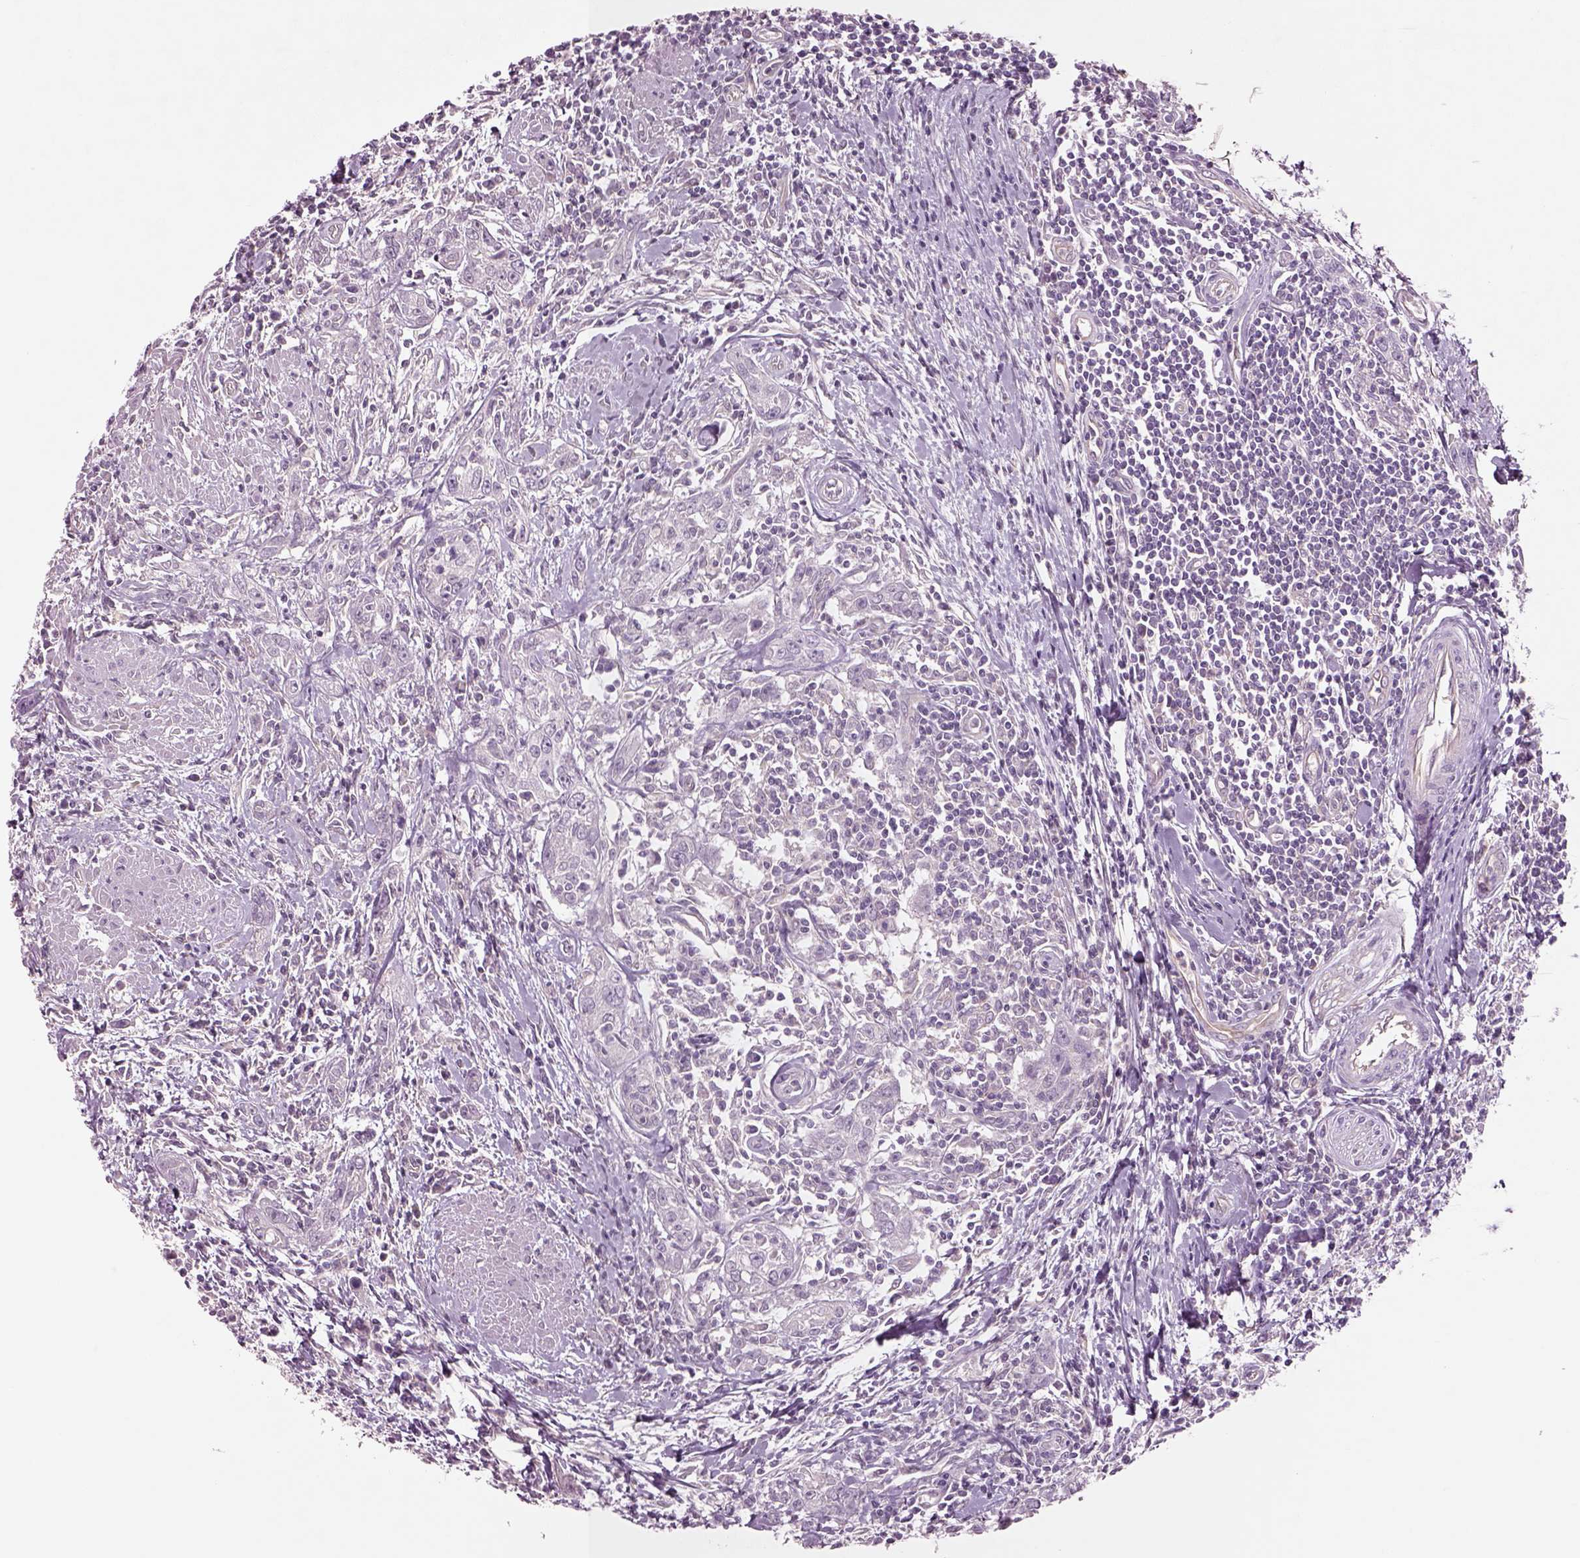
{"staining": {"intensity": "negative", "quantity": "none", "location": "none"}, "tissue": "urothelial cancer", "cell_type": "Tumor cells", "image_type": "cancer", "snomed": [{"axis": "morphology", "description": "Urothelial carcinoma, High grade"}, {"axis": "topography", "description": "Urinary bladder"}], "caption": "Urothelial cancer was stained to show a protein in brown. There is no significant expression in tumor cells.", "gene": "DUOXA2", "patient": {"sex": "male", "age": 83}}